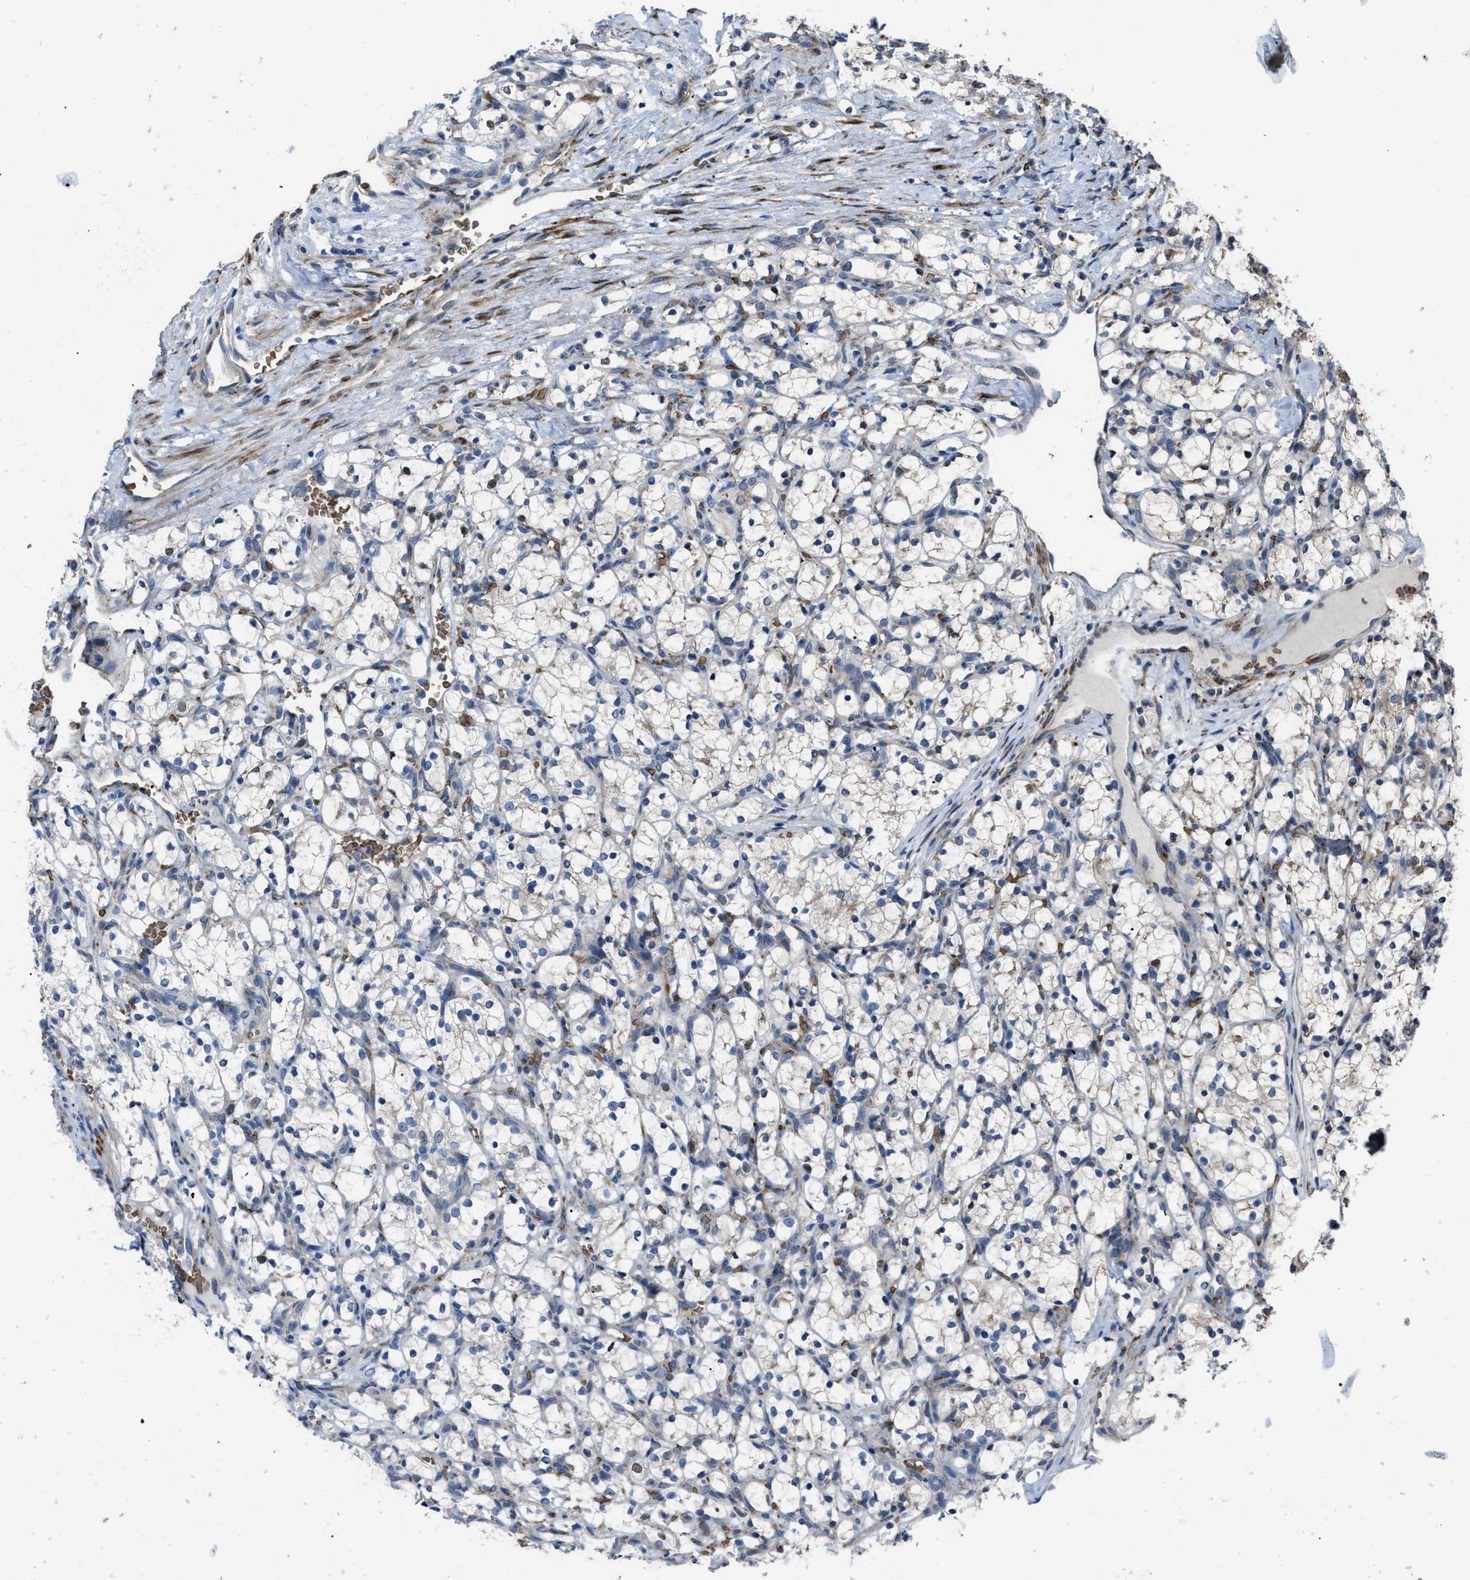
{"staining": {"intensity": "negative", "quantity": "none", "location": "none"}, "tissue": "renal cancer", "cell_type": "Tumor cells", "image_type": "cancer", "snomed": [{"axis": "morphology", "description": "Adenocarcinoma, NOS"}, {"axis": "topography", "description": "Kidney"}], "caption": "Tumor cells show no significant positivity in renal cancer (adenocarcinoma). (Stains: DAB immunohistochemistry (IHC) with hematoxylin counter stain, Microscopy: brightfield microscopy at high magnification).", "gene": "SELENOM", "patient": {"sex": "female", "age": 69}}